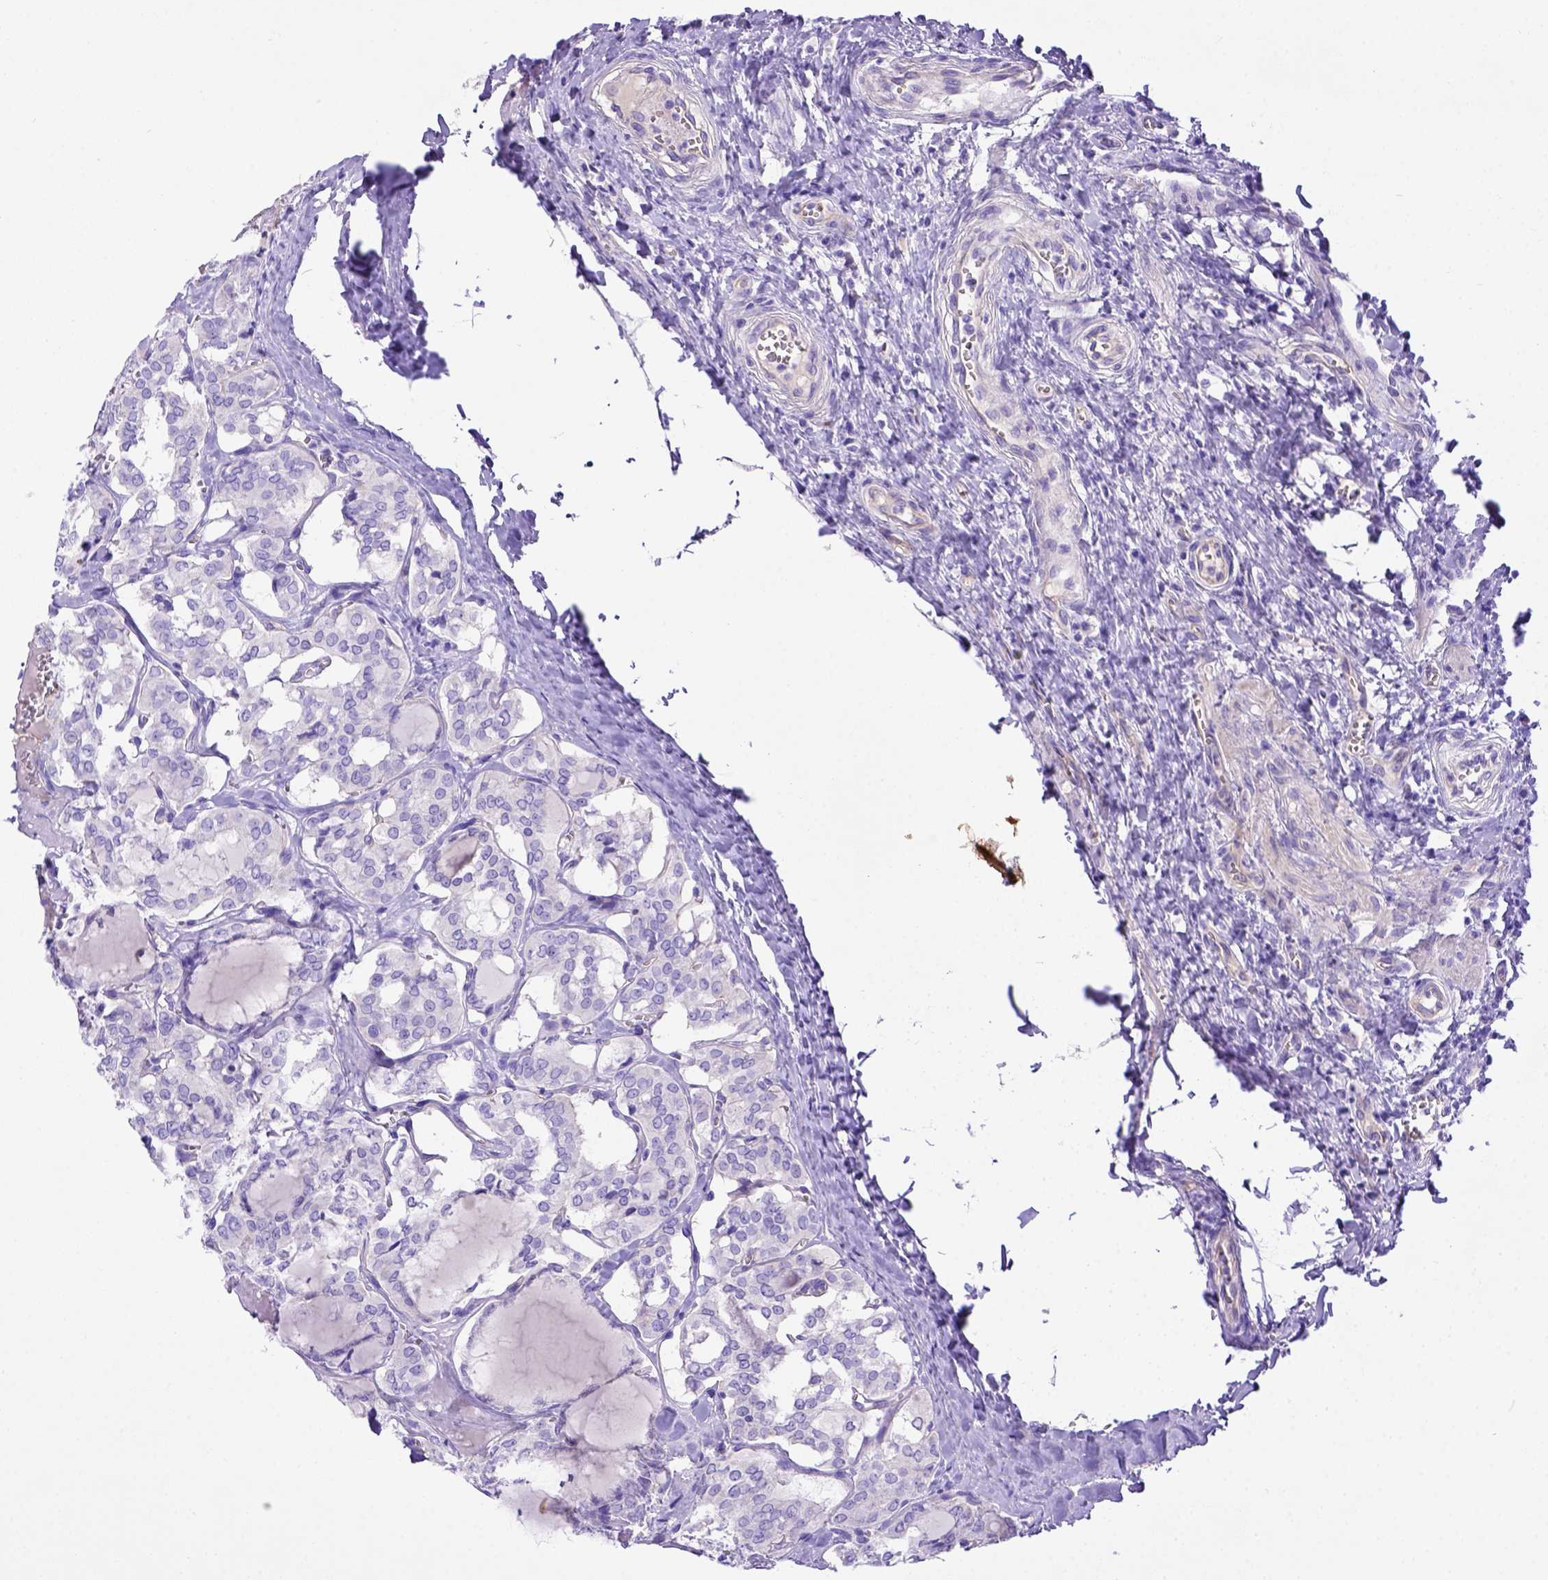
{"staining": {"intensity": "negative", "quantity": "none", "location": "none"}, "tissue": "thyroid cancer", "cell_type": "Tumor cells", "image_type": "cancer", "snomed": [{"axis": "morphology", "description": "Papillary adenocarcinoma, NOS"}, {"axis": "topography", "description": "Thyroid gland"}], "caption": "High magnification brightfield microscopy of papillary adenocarcinoma (thyroid) stained with DAB (3,3'-diaminobenzidine) (brown) and counterstained with hematoxylin (blue): tumor cells show no significant positivity.", "gene": "LRRC18", "patient": {"sex": "female", "age": 41}}